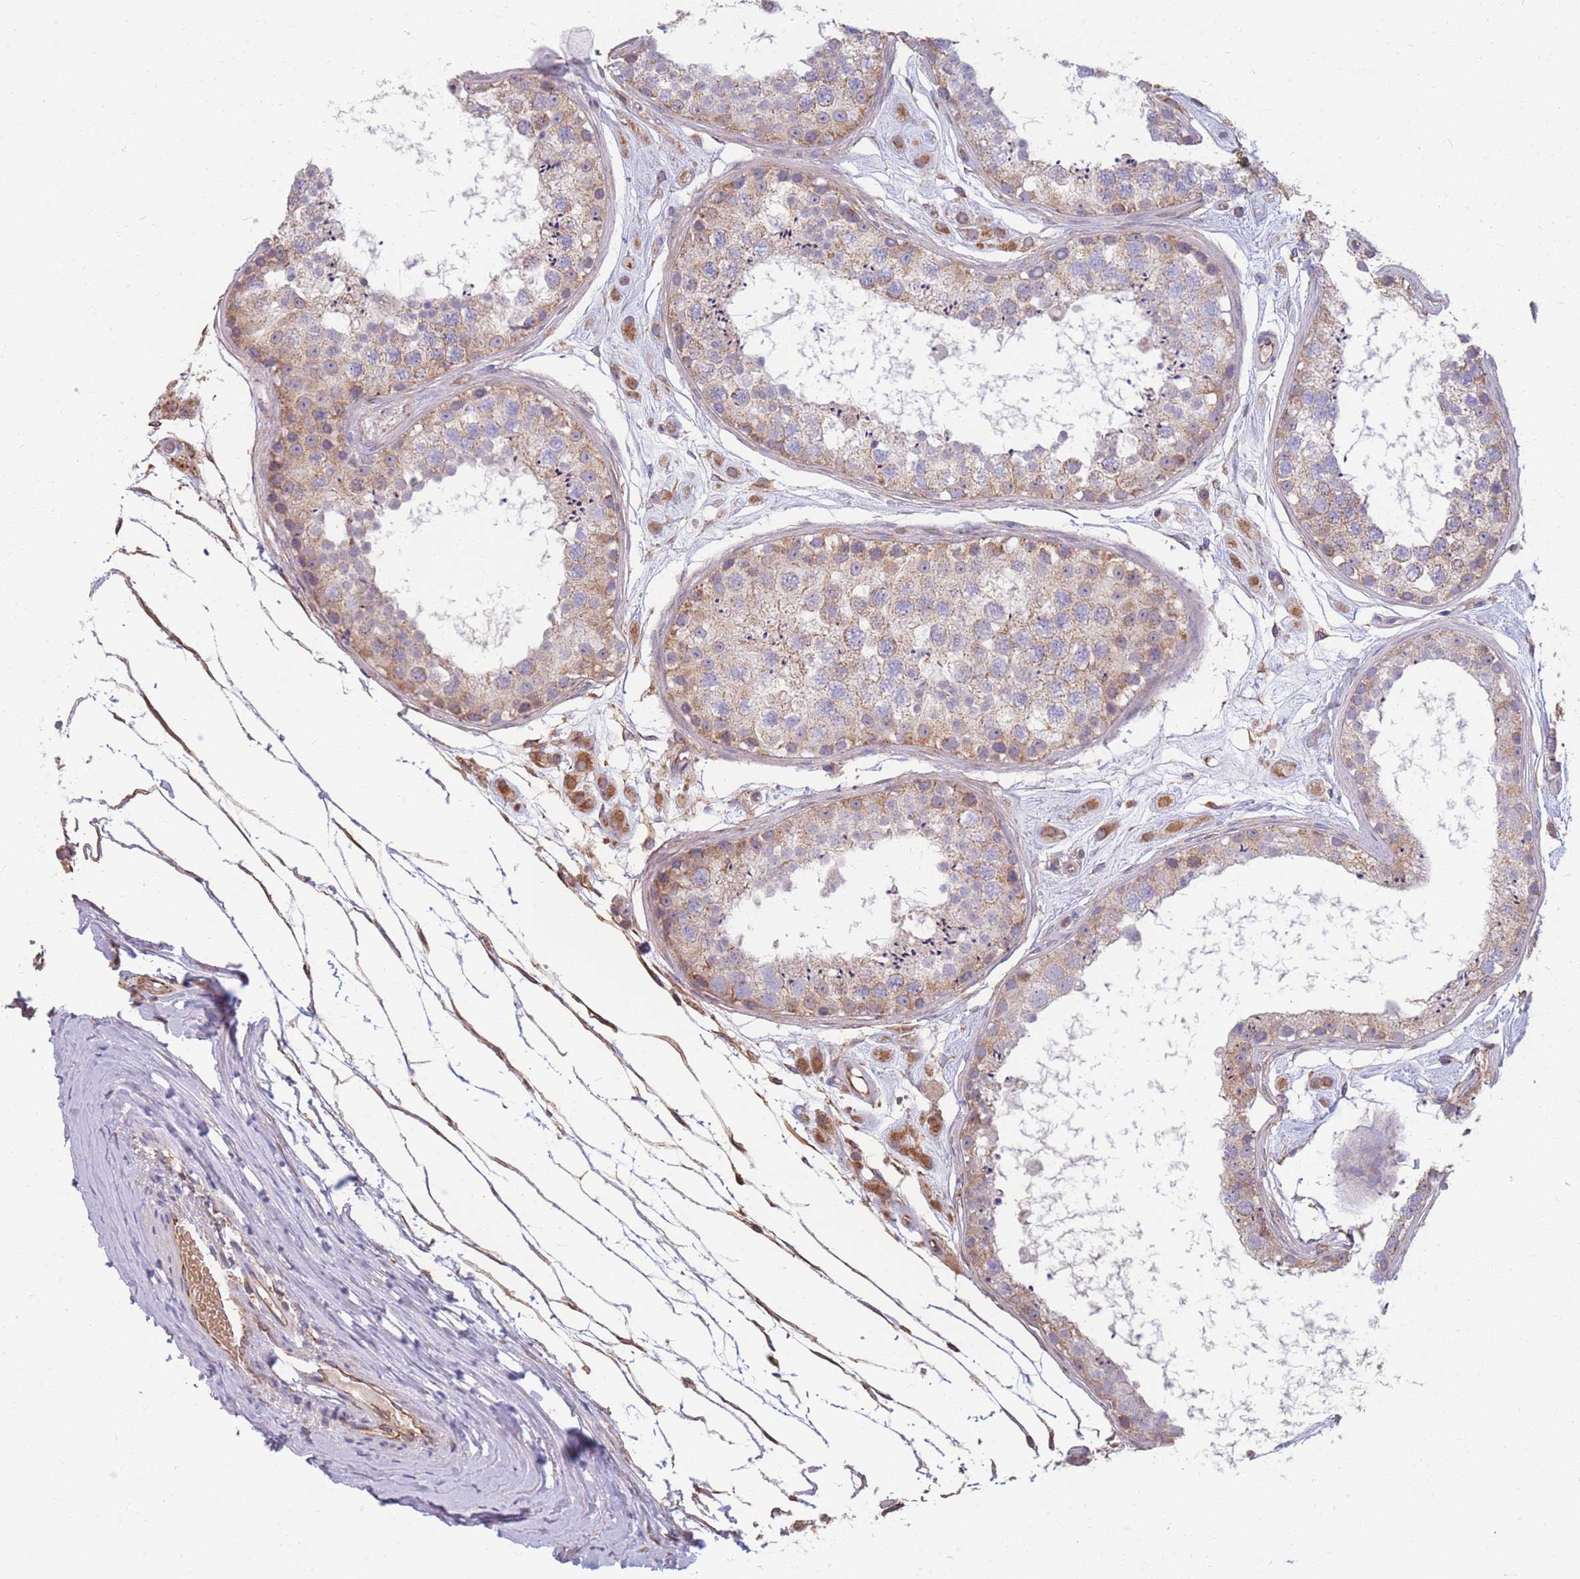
{"staining": {"intensity": "weak", "quantity": "25%-75%", "location": "cytoplasmic/membranous"}, "tissue": "testis", "cell_type": "Cells in seminiferous ducts", "image_type": "normal", "snomed": [{"axis": "morphology", "description": "Normal tissue, NOS"}, {"axis": "topography", "description": "Testis"}], "caption": "Normal testis was stained to show a protein in brown. There is low levels of weak cytoplasmic/membranous staining in approximately 25%-75% of cells in seminiferous ducts. Nuclei are stained in blue.", "gene": "MRPS9", "patient": {"sex": "male", "age": 25}}